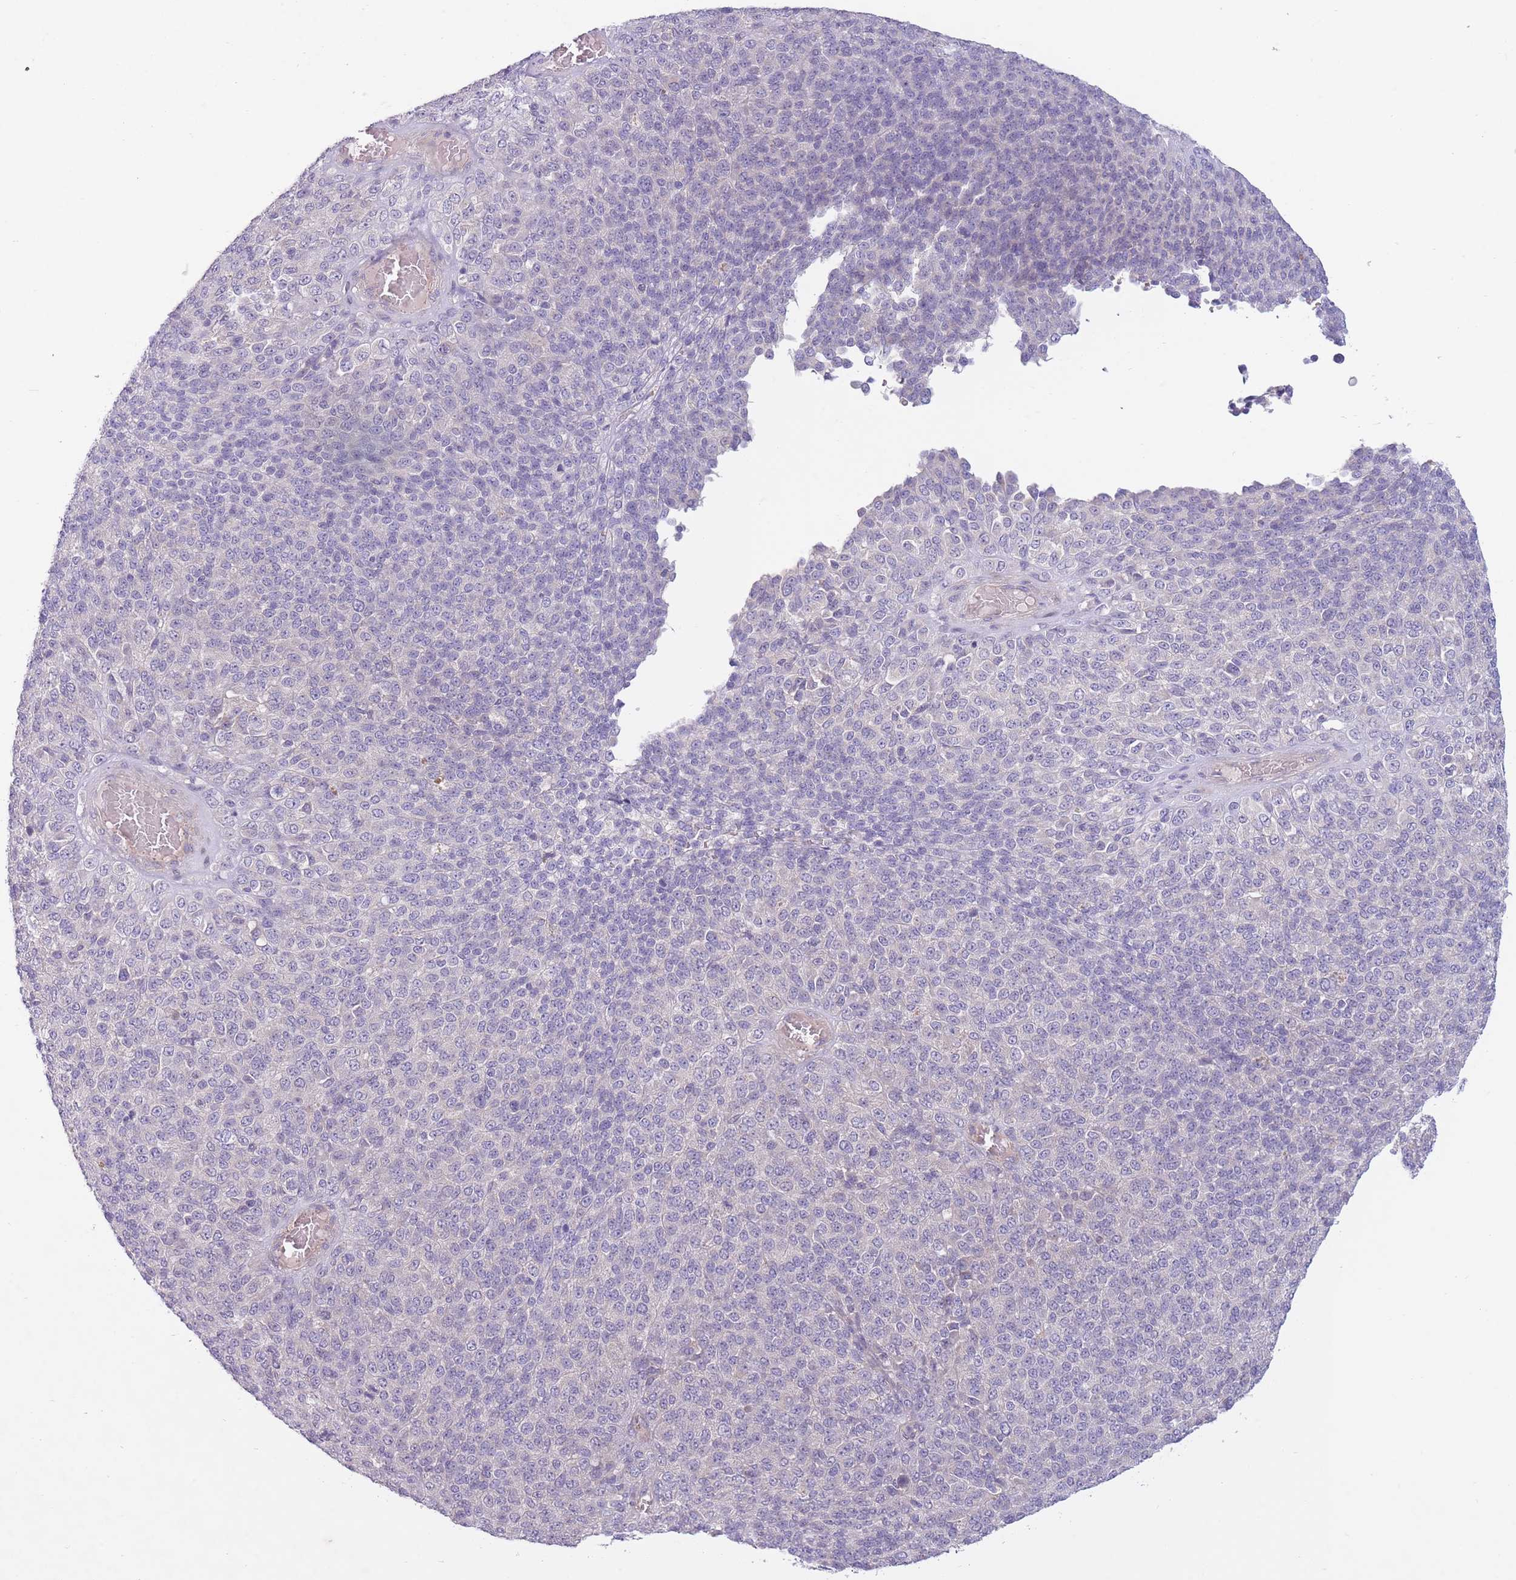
{"staining": {"intensity": "negative", "quantity": "none", "location": "none"}, "tissue": "melanoma", "cell_type": "Tumor cells", "image_type": "cancer", "snomed": [{"axis": "morphology", "description": "Malignant melanoma, Metastatic site"}, {"axis": "topography", "description": "Brain"}], "caption": "A histopathology image of human malignant melanoma (metastatic site) is negative for staining in tumor cells.", "gene": "PNPLA5", "patient": {"sex": "female", "age": 56}}